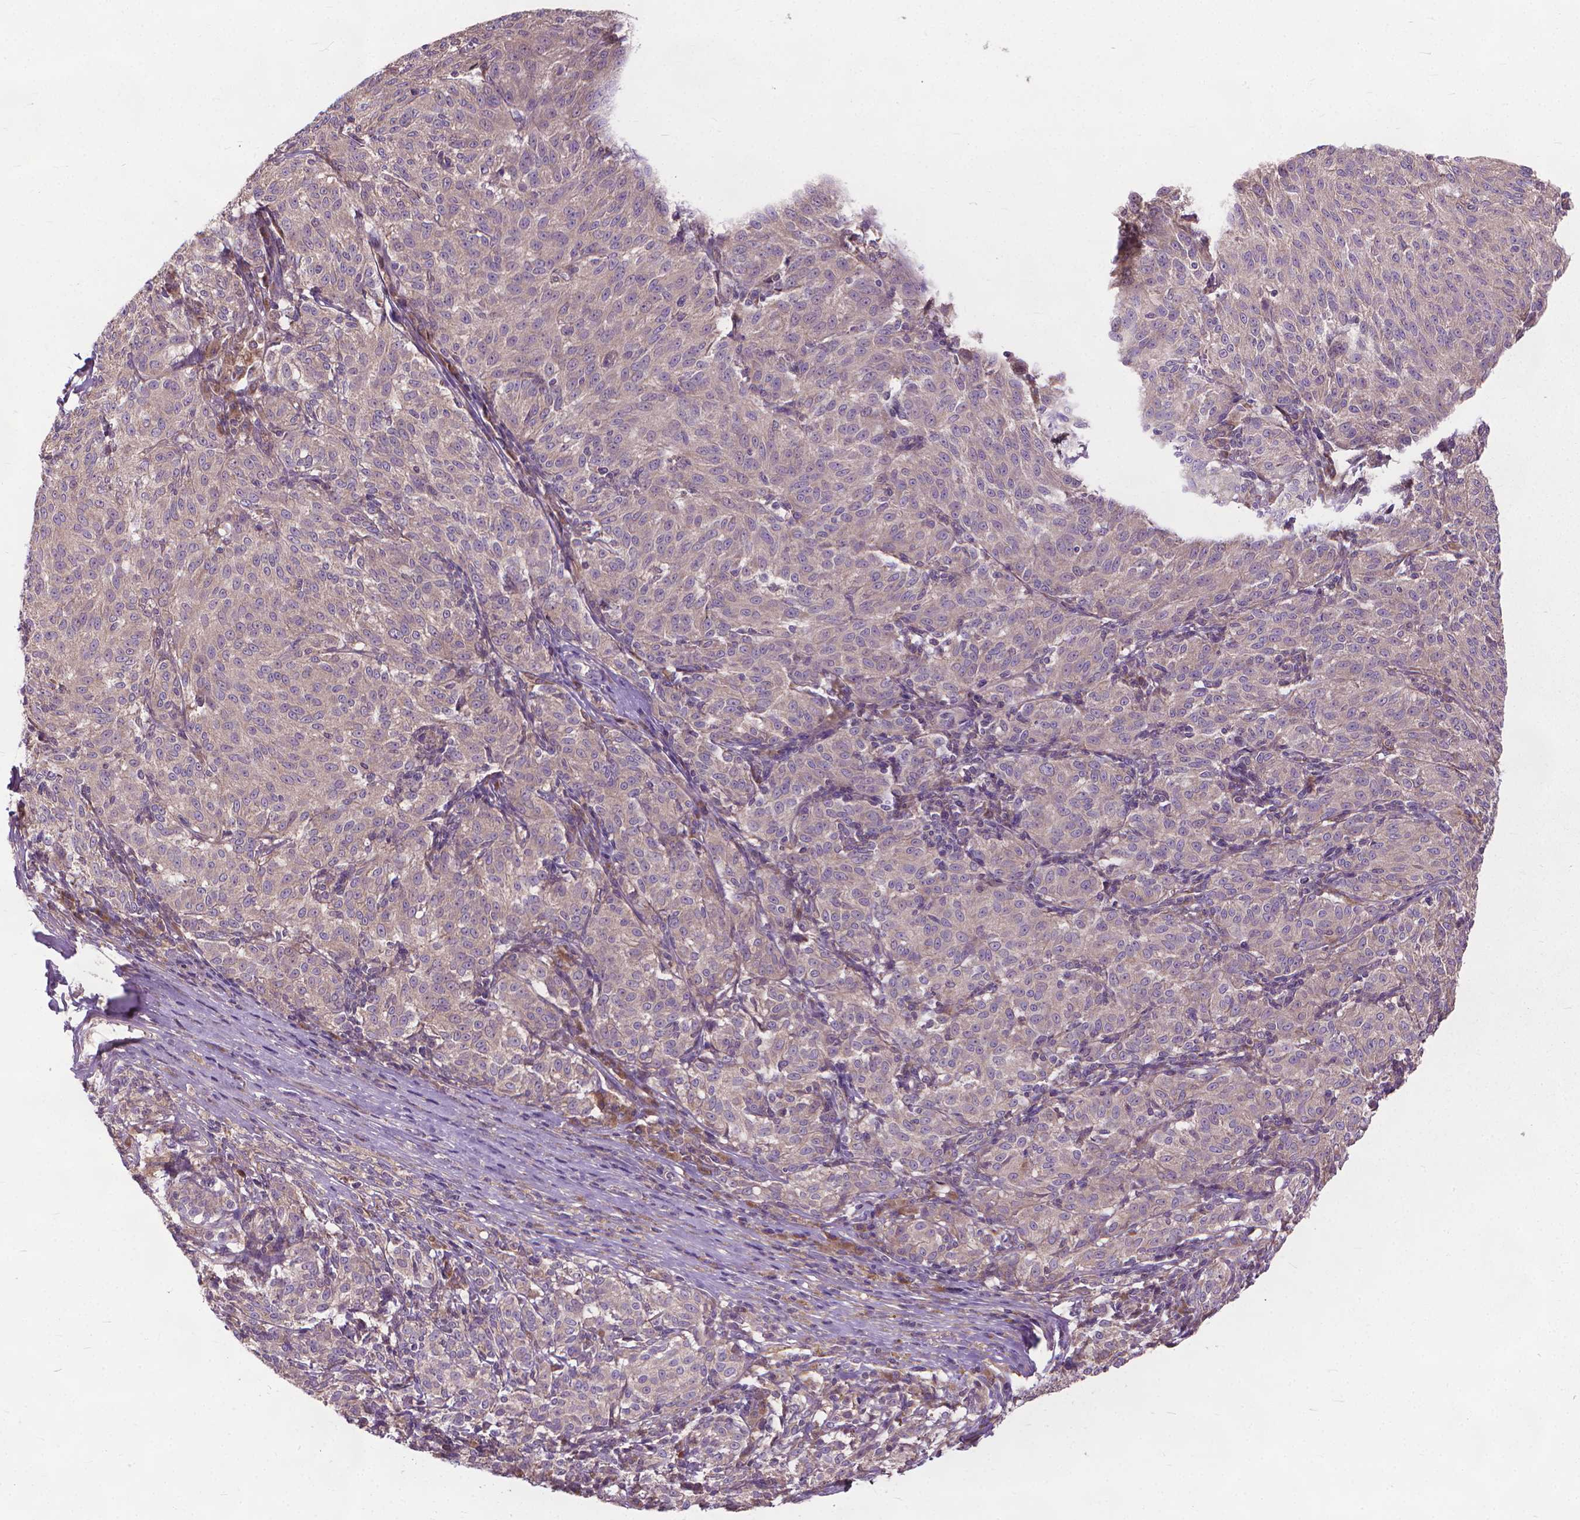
{"staining": {"intensity": "negative", "quantity": "none", "location": "none"}, "tissue": "melanoma", "cell_type": "Tumor cells", "image_type": "cancer", "snomed": [{"axis": "morphology", "description": "Malignant melanoma, NOS"}, {"axis": "topography", "description": "Skin"}], "caption": "Human melanoma stained for a protein using immunohistochemistry displays no expression in tumor cells.", "gene": "NUDT1", "patient": {"sex": "female", "age": 72}}